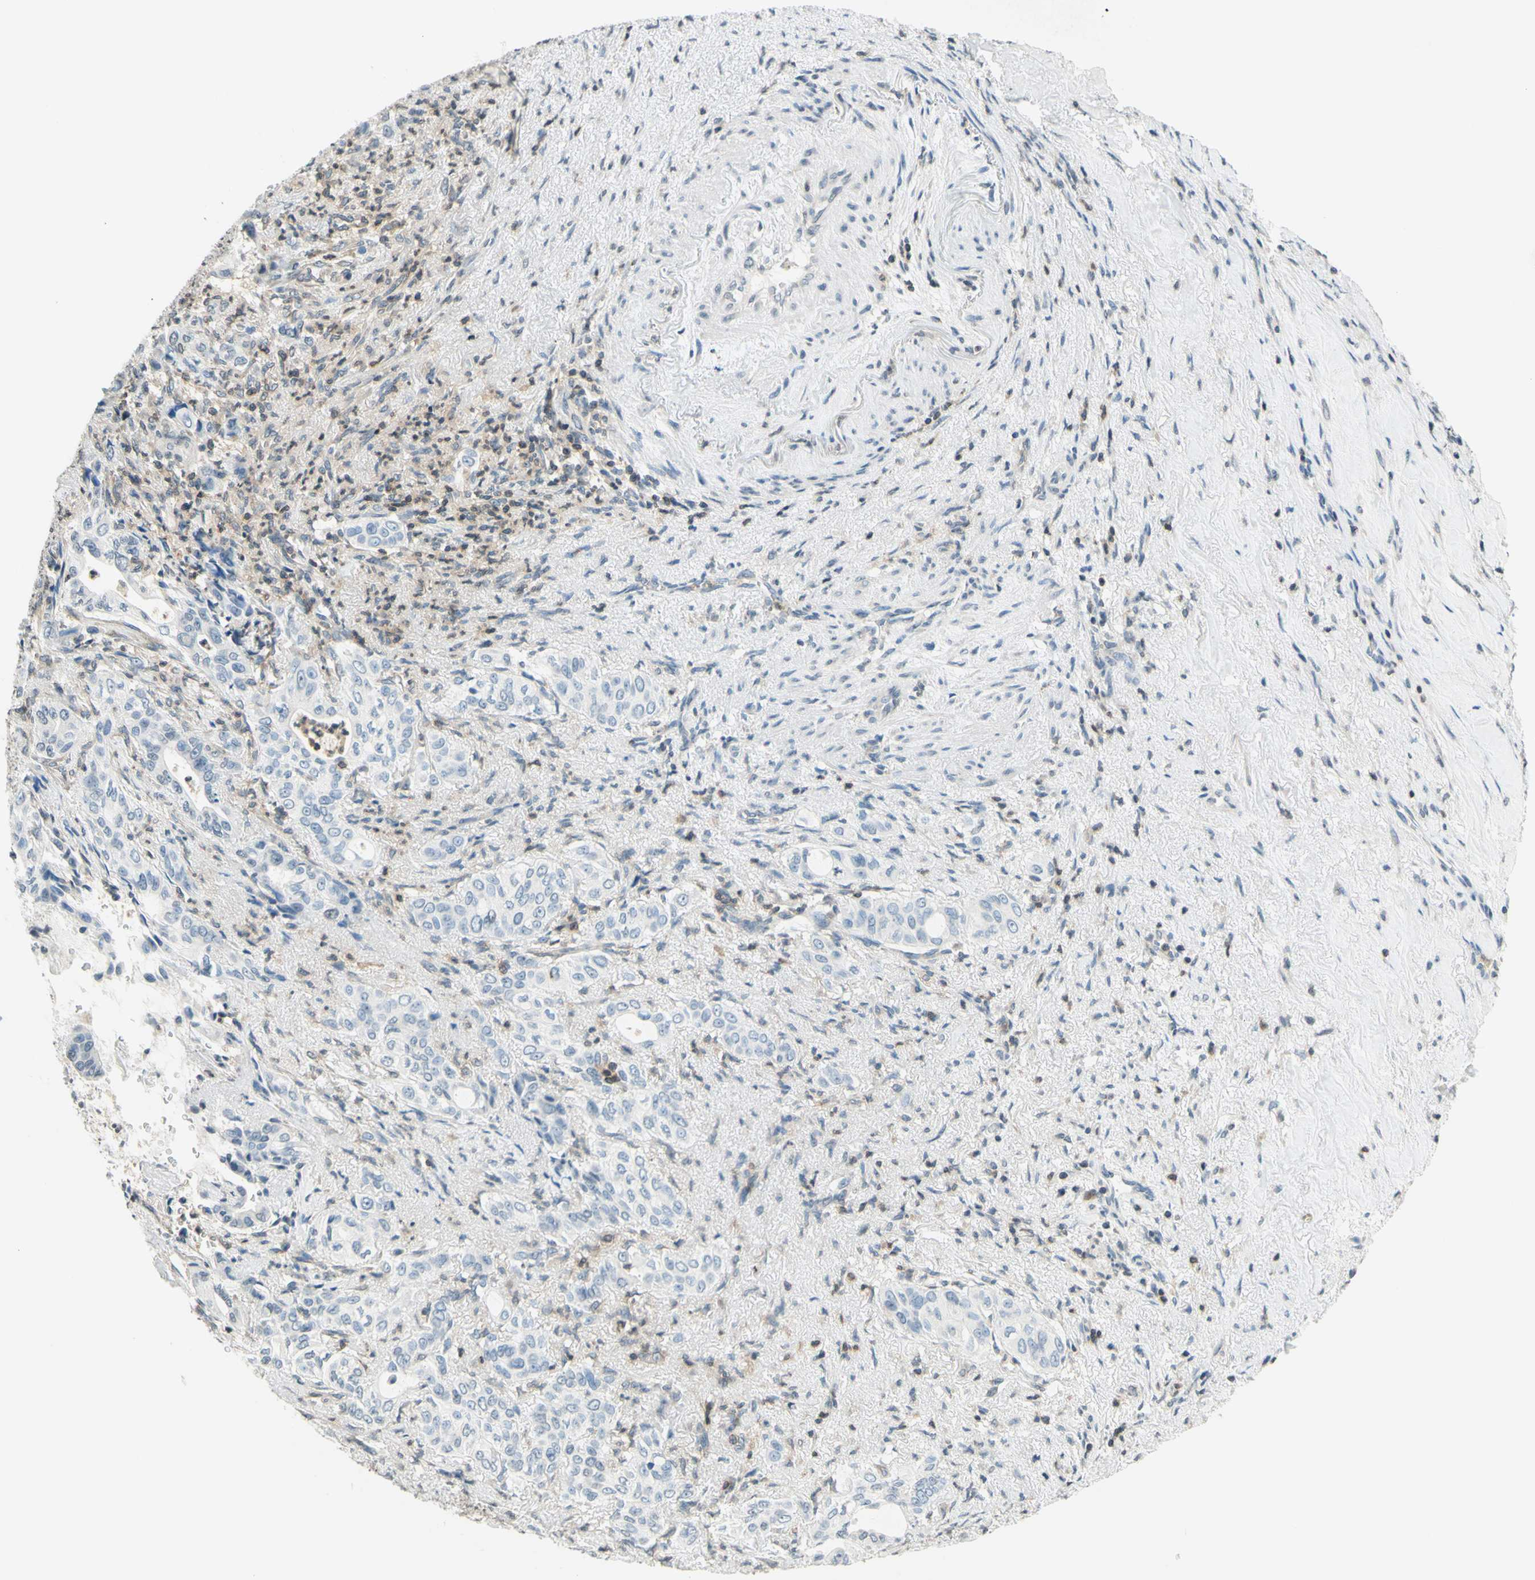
{"staining": {"intensity": "negative", "quantity": "none", "location": "none"}, "tissue": "liver cancer", "cell_type": "Tumor cells", "image_type": "cancer", "snomed": [{"axis": "morphology", "description": "Cholangiocarcinoma"}, {"axis": "topography", "description": "Liver"}], "caption": "Immunohistochemistry image of human cholangiocarcinoma (liver) stained for a protein (brown), which reveals no positivity in tumor cells. (Brightfield microscopy of DAB (3,3'-diaminobenzidine) immunohistochemistry at high magnification).", "gene": "WIPF1", "patient": {"sex": "female", "age": 67}}